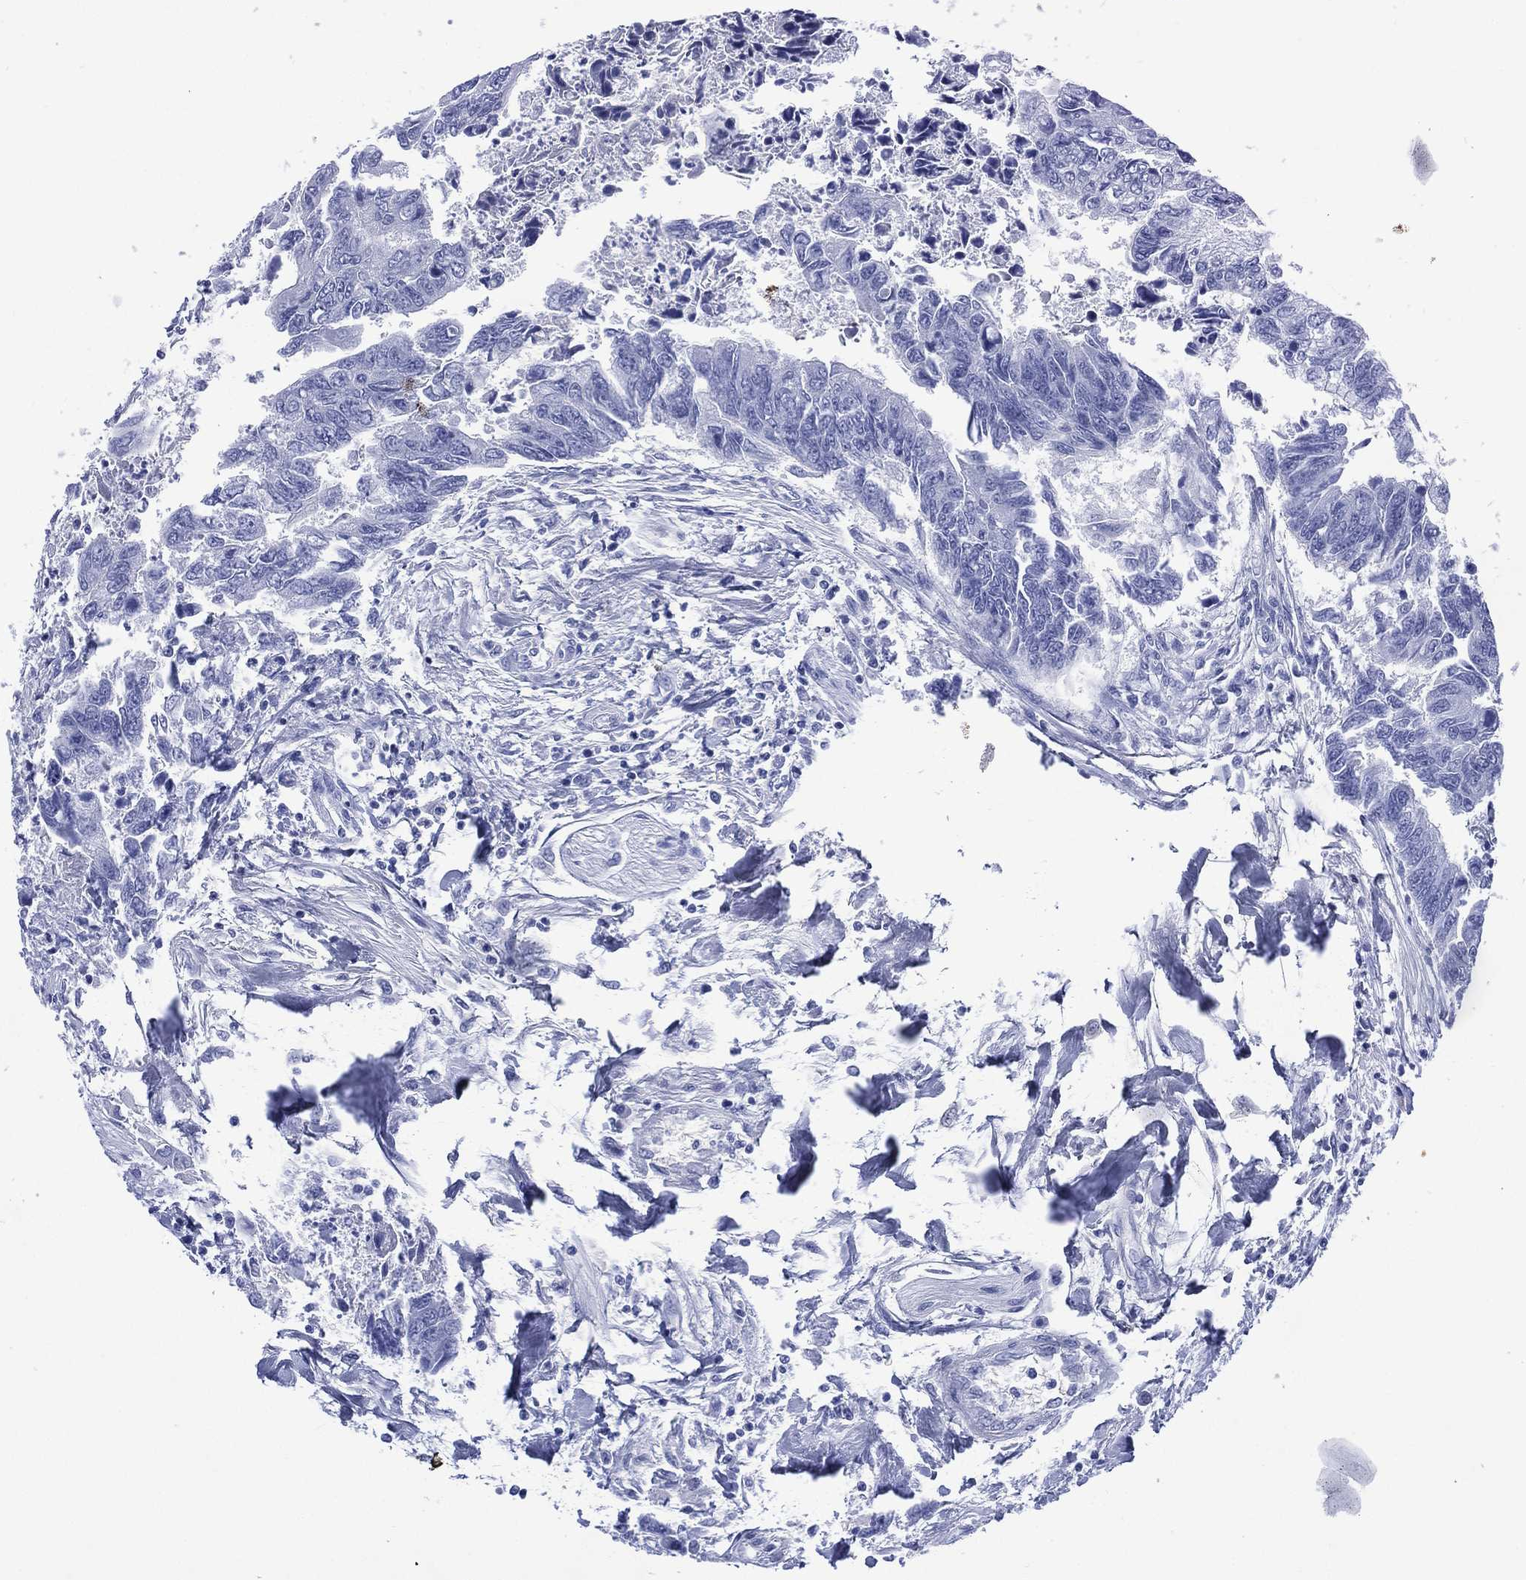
{"staining": {"intensity": "negative", "quantity": "none", "location": "none"}, "tissue": "colorectal cancer", "cell_type": "Tumor cells", "image_type": "cancer", "snomed": [{"axis": "morphology", "description": "Adenocarcinoma, NOS"}, {"axis": "topography", "description": "Colon"}], "caption": "Immunohistochemical staining of colorectal adenocarcinoma reveals no significant positivity in tumor cells.", "gene": "SHCBP1L", "patient": {"sex": "female", "age": 65}}